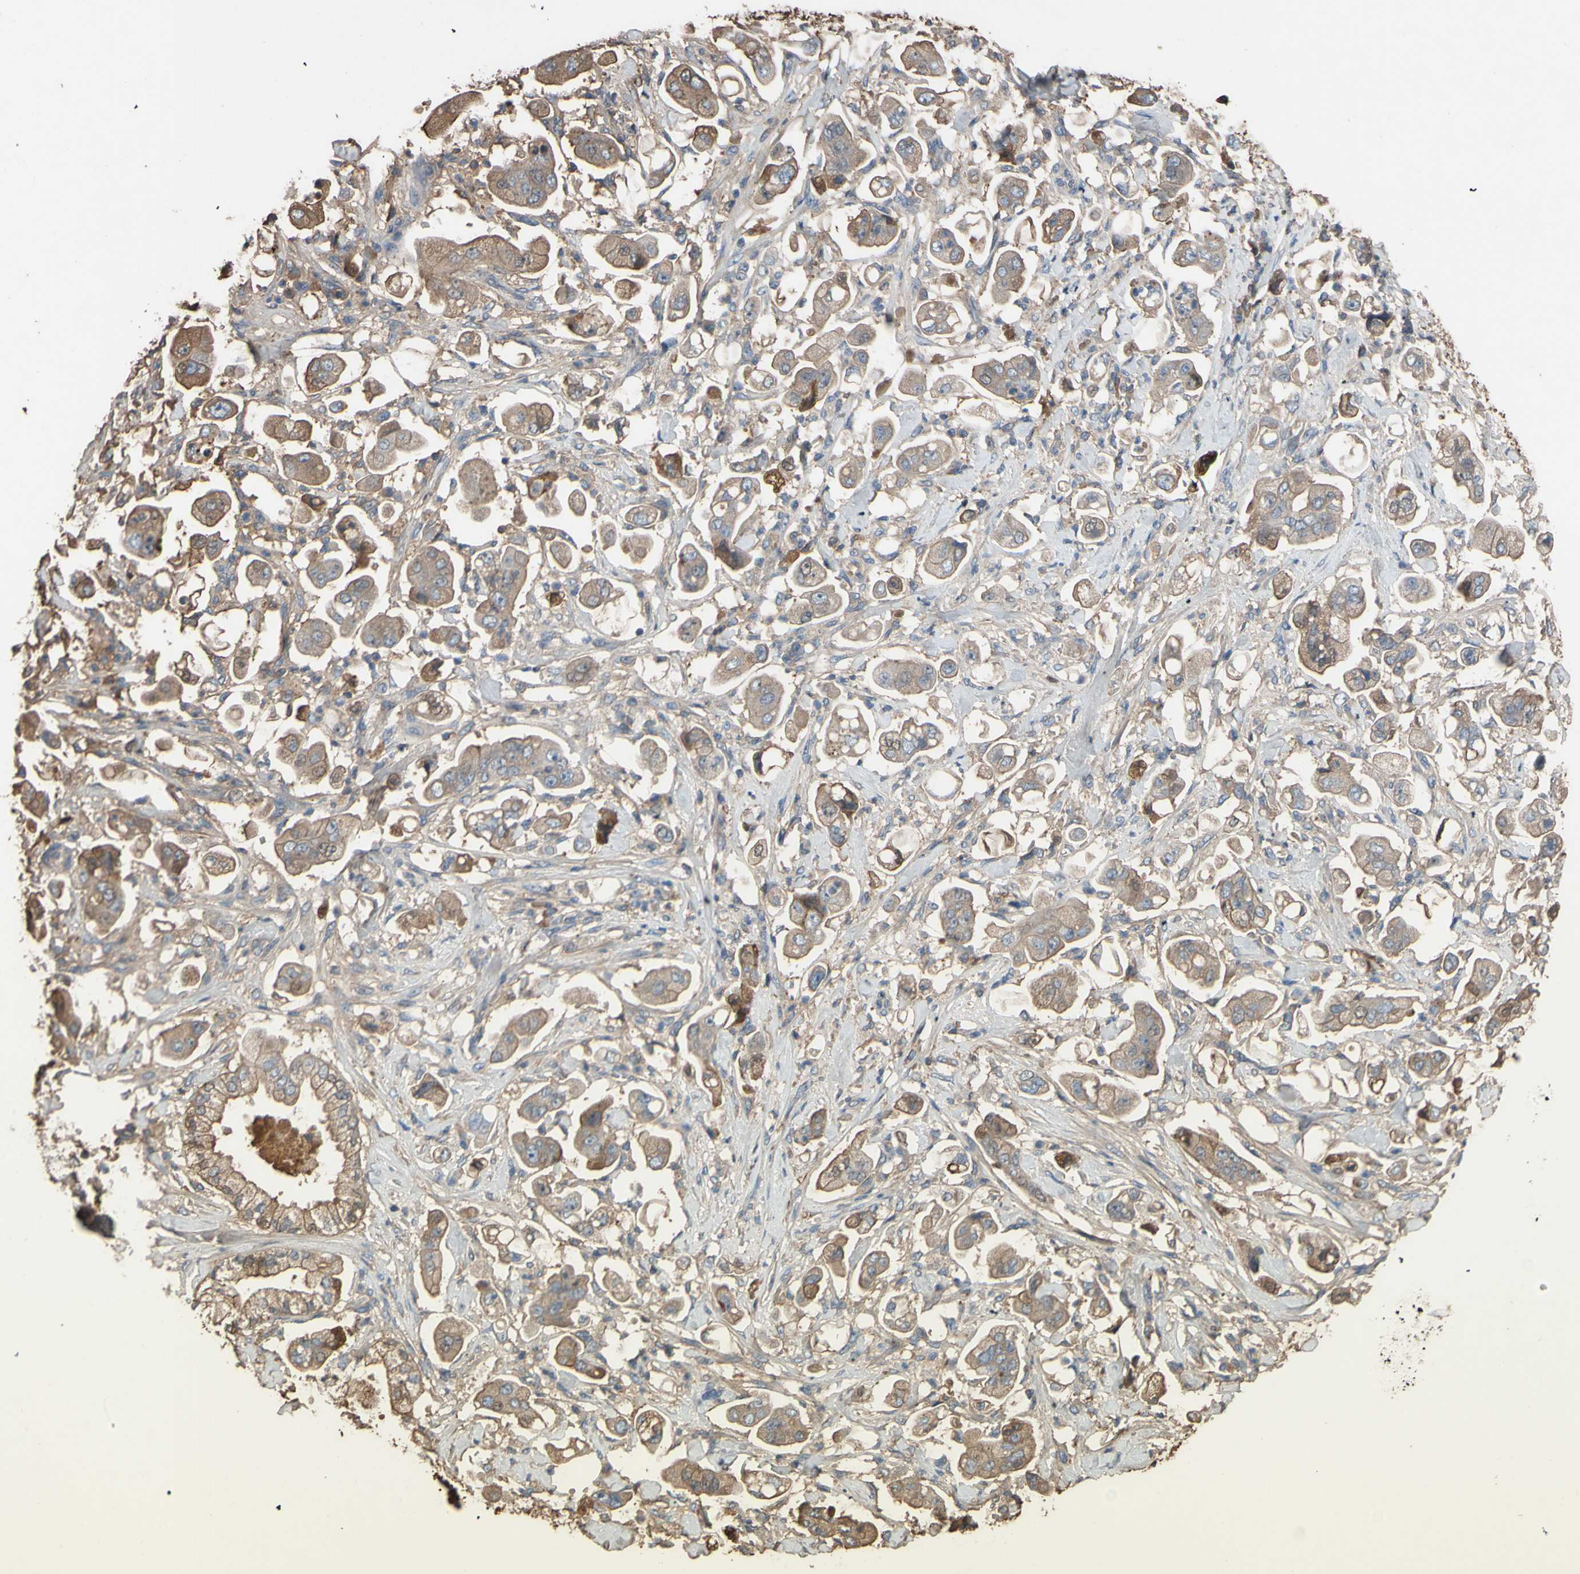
{"staining": {"intensity": "moderate", "quantity": "25%-75%", "location": "cytoplasmic/membranous"}, "tissue": "stomach cancer", "cell_type": "Tumor cells", "image_type": "cancer", "snomed": [{"axis": "morphology", "description": "Adenocarcinoma, NOS"}, {"axis": "topography", "description": "Stomach"}], "caption": "Moderate cytoplasmic/membranous staining is identified in about 25%-75% of tumor cells in stomach cancer.", "gene": "PTGDS", "patient": {"sex": "male", "age": 62}}